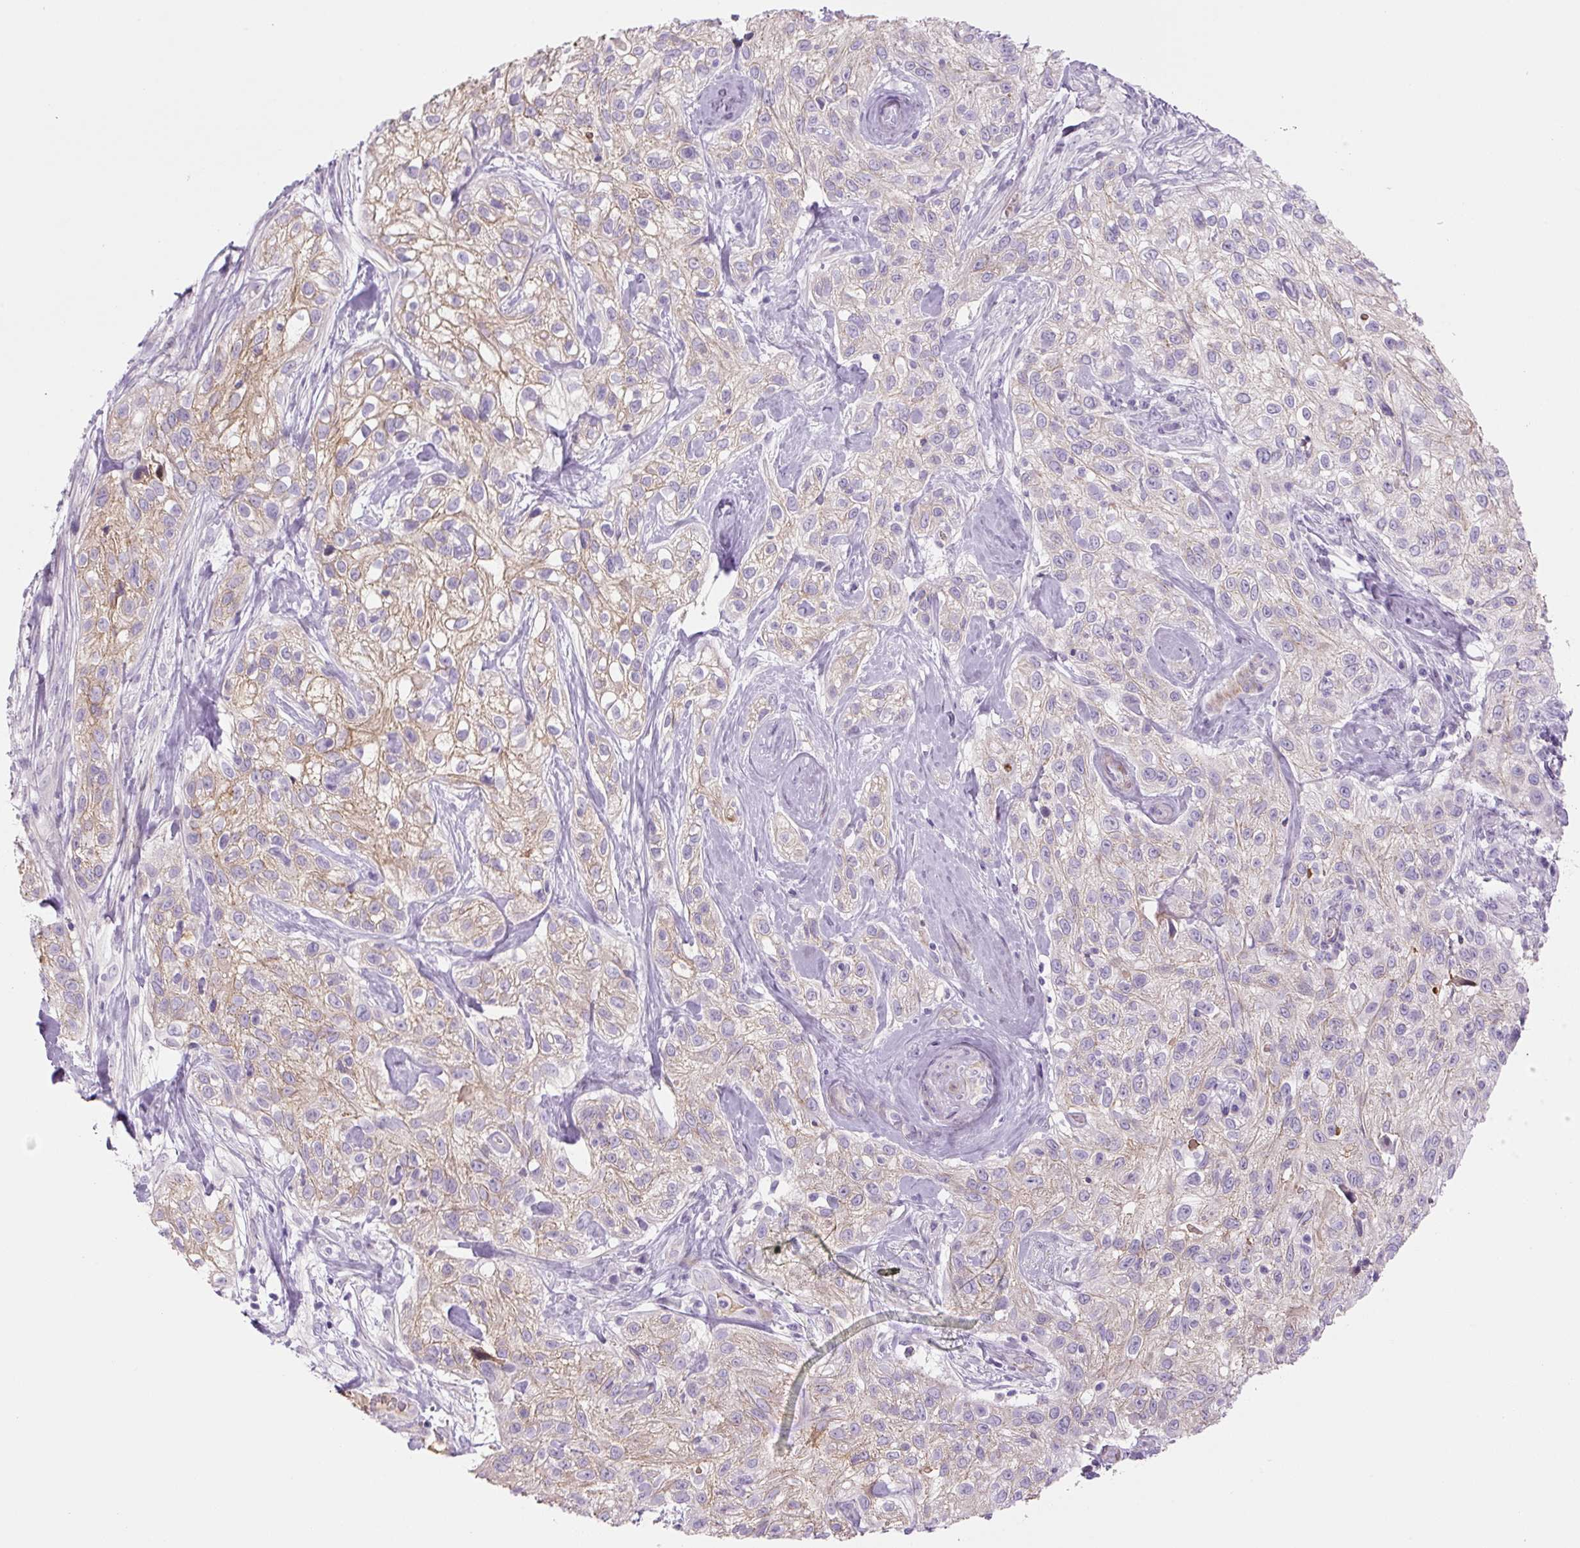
{"staining": {"intensity": "moderate", "quantity": "25%-75%", "location": "cytoplasmic/membranous"}, "tissue": "skin cancer", "cell_type": "Tumor cells", "image_type": "cancer", "snomed": [{"axis": "morphology", "description": "Squamous cell carcinoma, NOS"}, {"axis": "topography", "description": "Skin"}], "caption": "Immunohistochemical staining of skin cancer (squamous cell carcinoma) demonstrates medium levels of moderate cytoplasmic/membranous expression in about 25%-75% of tumor cells.", "gene": "PRM1", "patient": {"sex": "male", "age": 82}}